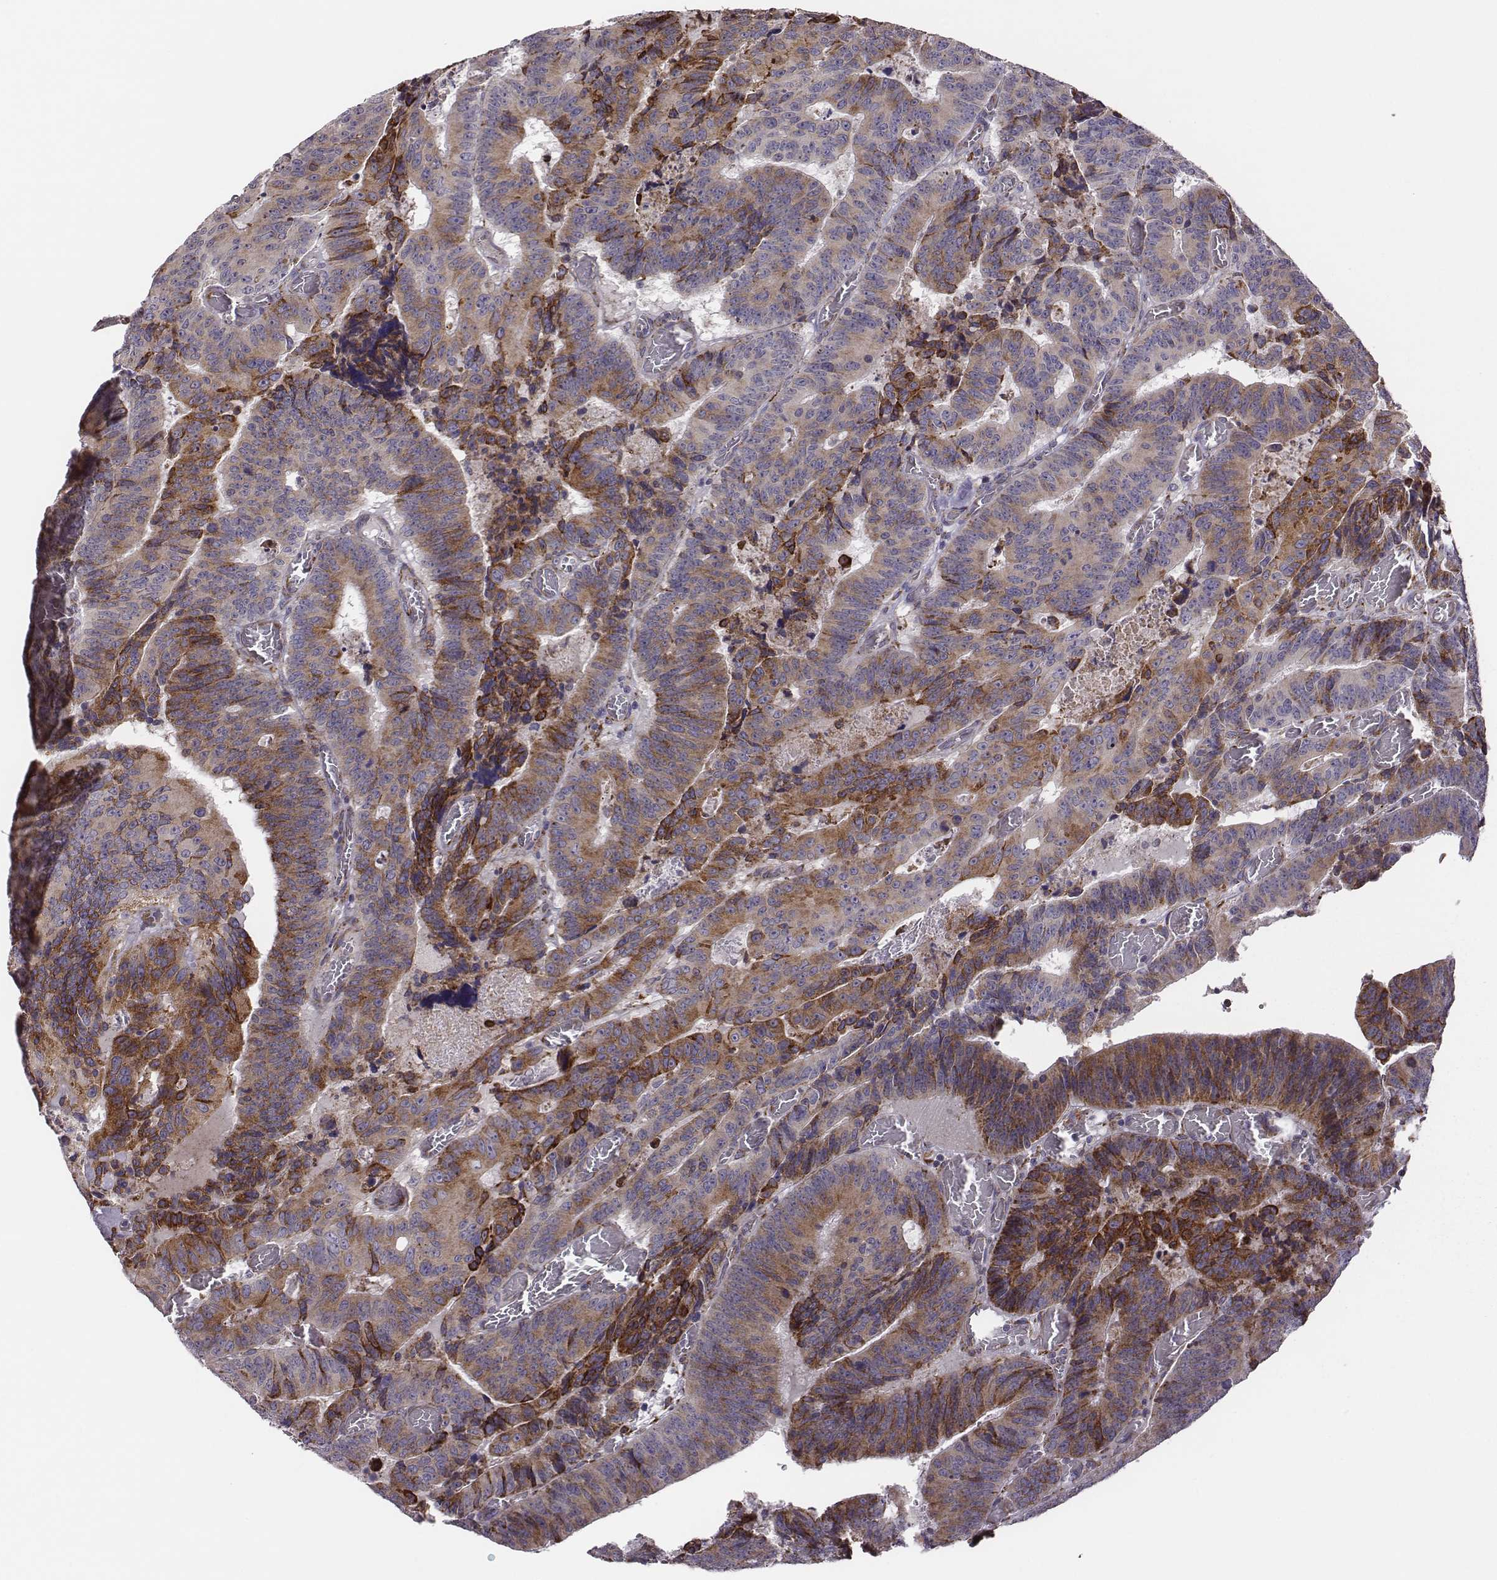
{"staining": {"intensity": "moderate", "quantity": ">75%", "location": "cytoplasmic/membranous"}, "tissue": "colorectal cancer", "cell_type": "Tumor cells", "image_type": "cancer", "snomed": [{"axis": "morphology", "description": "Adenocarcinoma, NOS"}, {"axis": "topography", "description": "Colon"}], "caption": "About >75% of tumor cells in adenocarcinoma (colorectal) exhibit moderate cytoplasmic/membranous protein staining as visualized by brown immunohistochemical staining.", "gene": "SELENOI", "patient": {"sex": "female", "age": 82}}